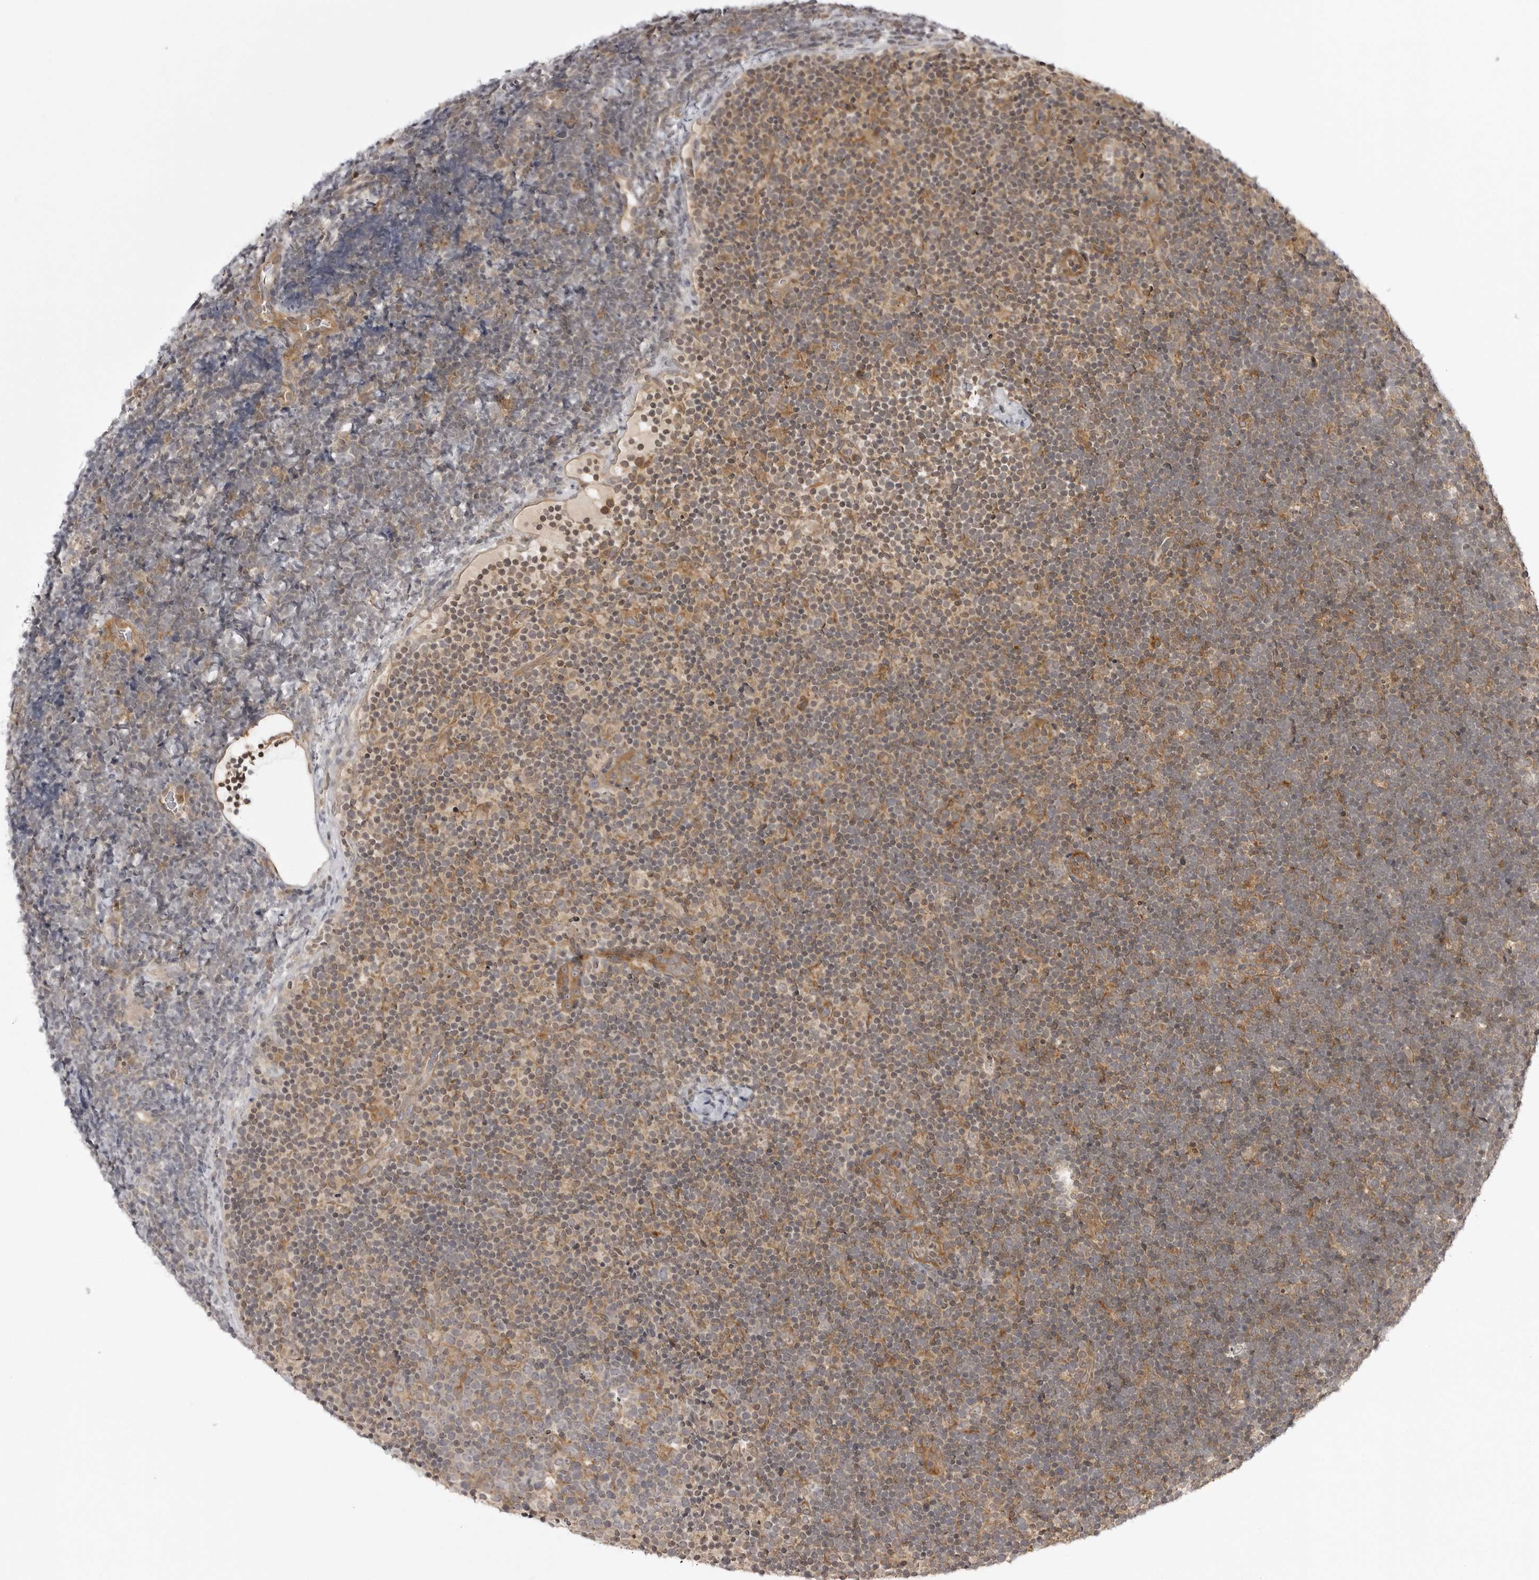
{"staining": {"intensity": "negative", "quantity": "none", "location": "none"}, "tissue": "lymphoma", "cell_type": "Tumor cells", "image_type": "cancer", "snomed": [{"axis": "morphology", "description": "Malignant lymphoma, non-Hodgkin's type, High grade"}, {"axis": "topography", "description": "Lymph node"}], "caption": "Image shows no significant protein expression in tumor cells of lymphoma.", "gene": "USP43", "patient": {"sex": "male", "age": 13}}